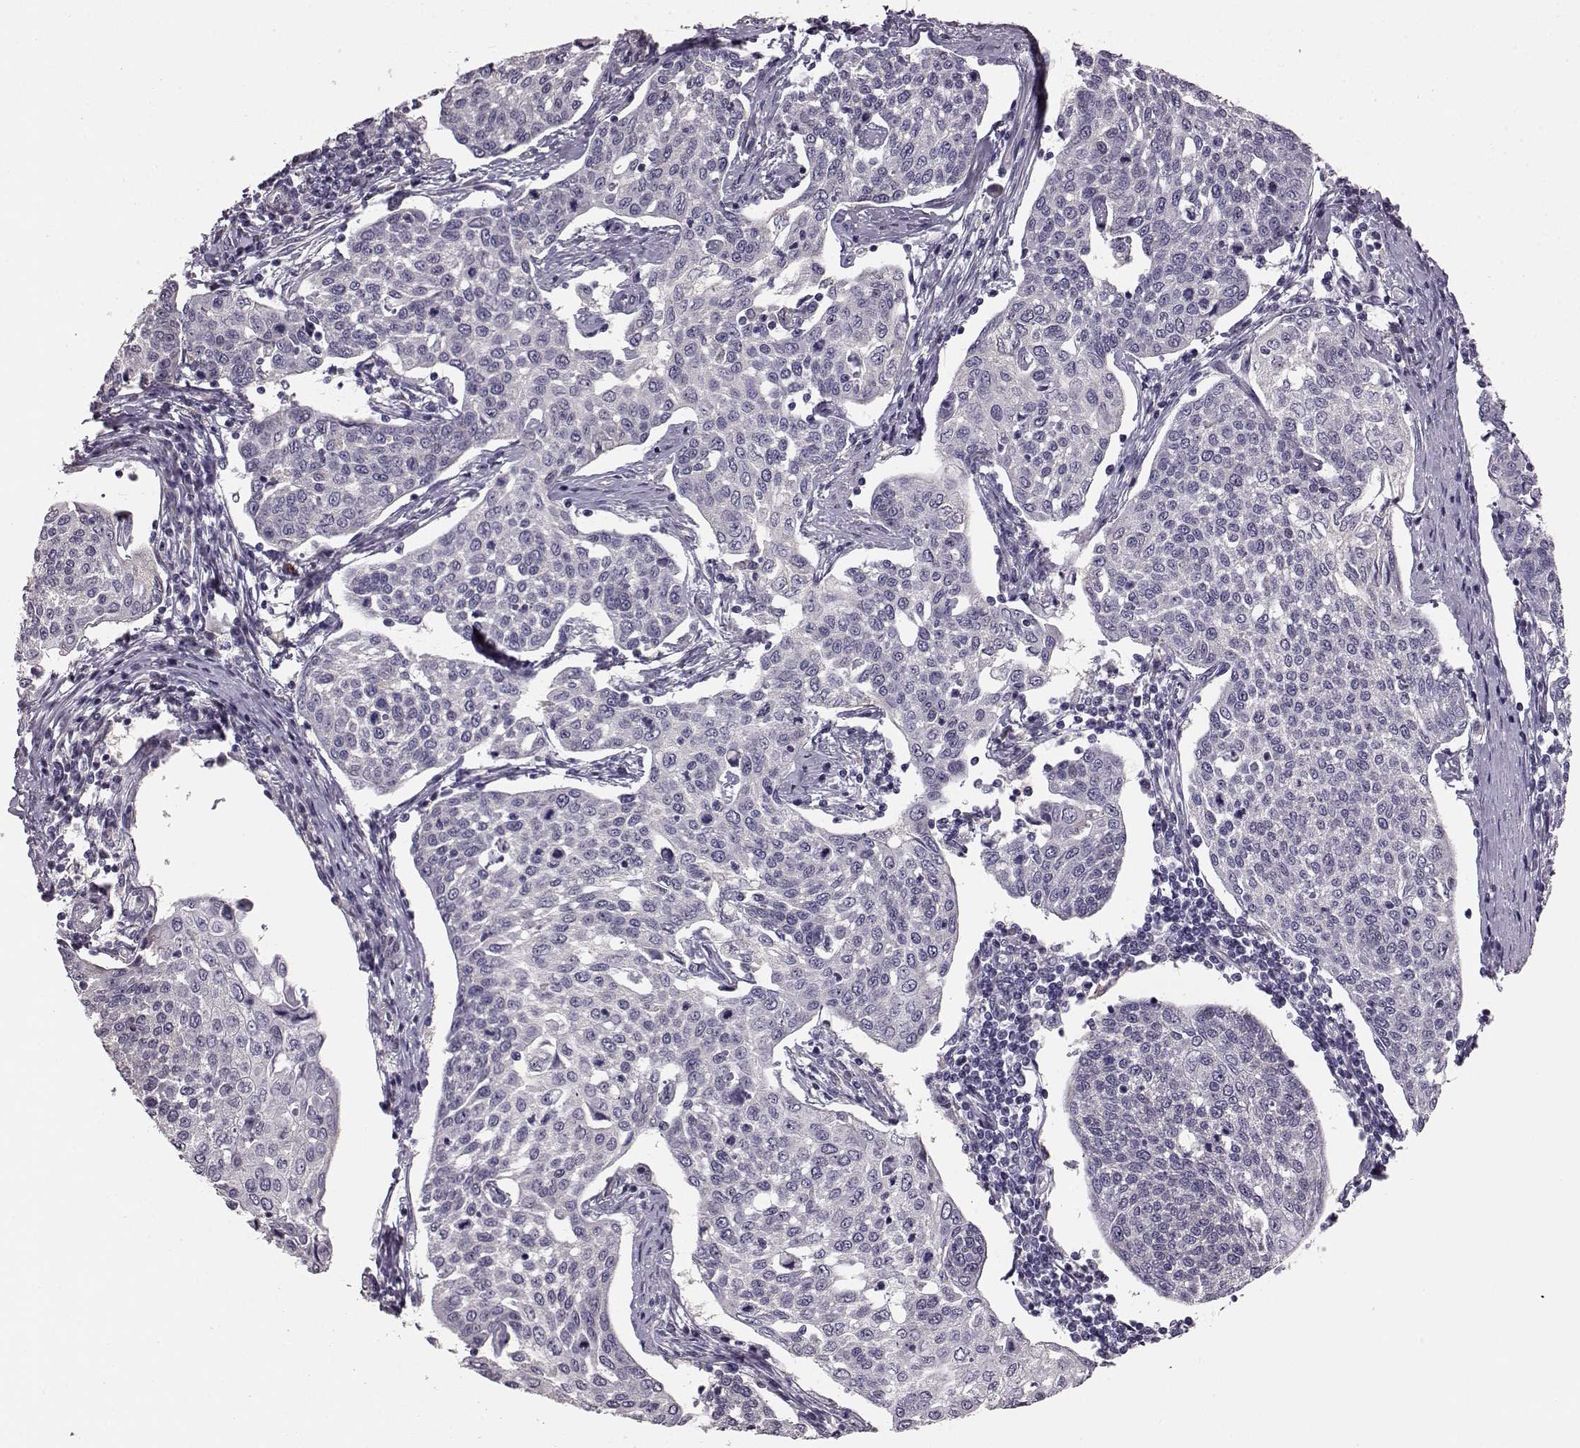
{"staining": {"intensity": "negative", "quantity": "none", "location": "none"}, "tissue": "cervical cancer", "cell_type": "Tumor cells", "image_type": "cancer", "snomed": [{"axis": "morphology", "description": "Squamous cell carcinoma, NOS"}, {"axis": "topography", "description": "Cervix"}], "caption": "Tumor cells show no significant protein staining in squamous cell carcinoma (cervical).", "gene": "GPR50", "patient": {"sex": "female", "age": 34}}